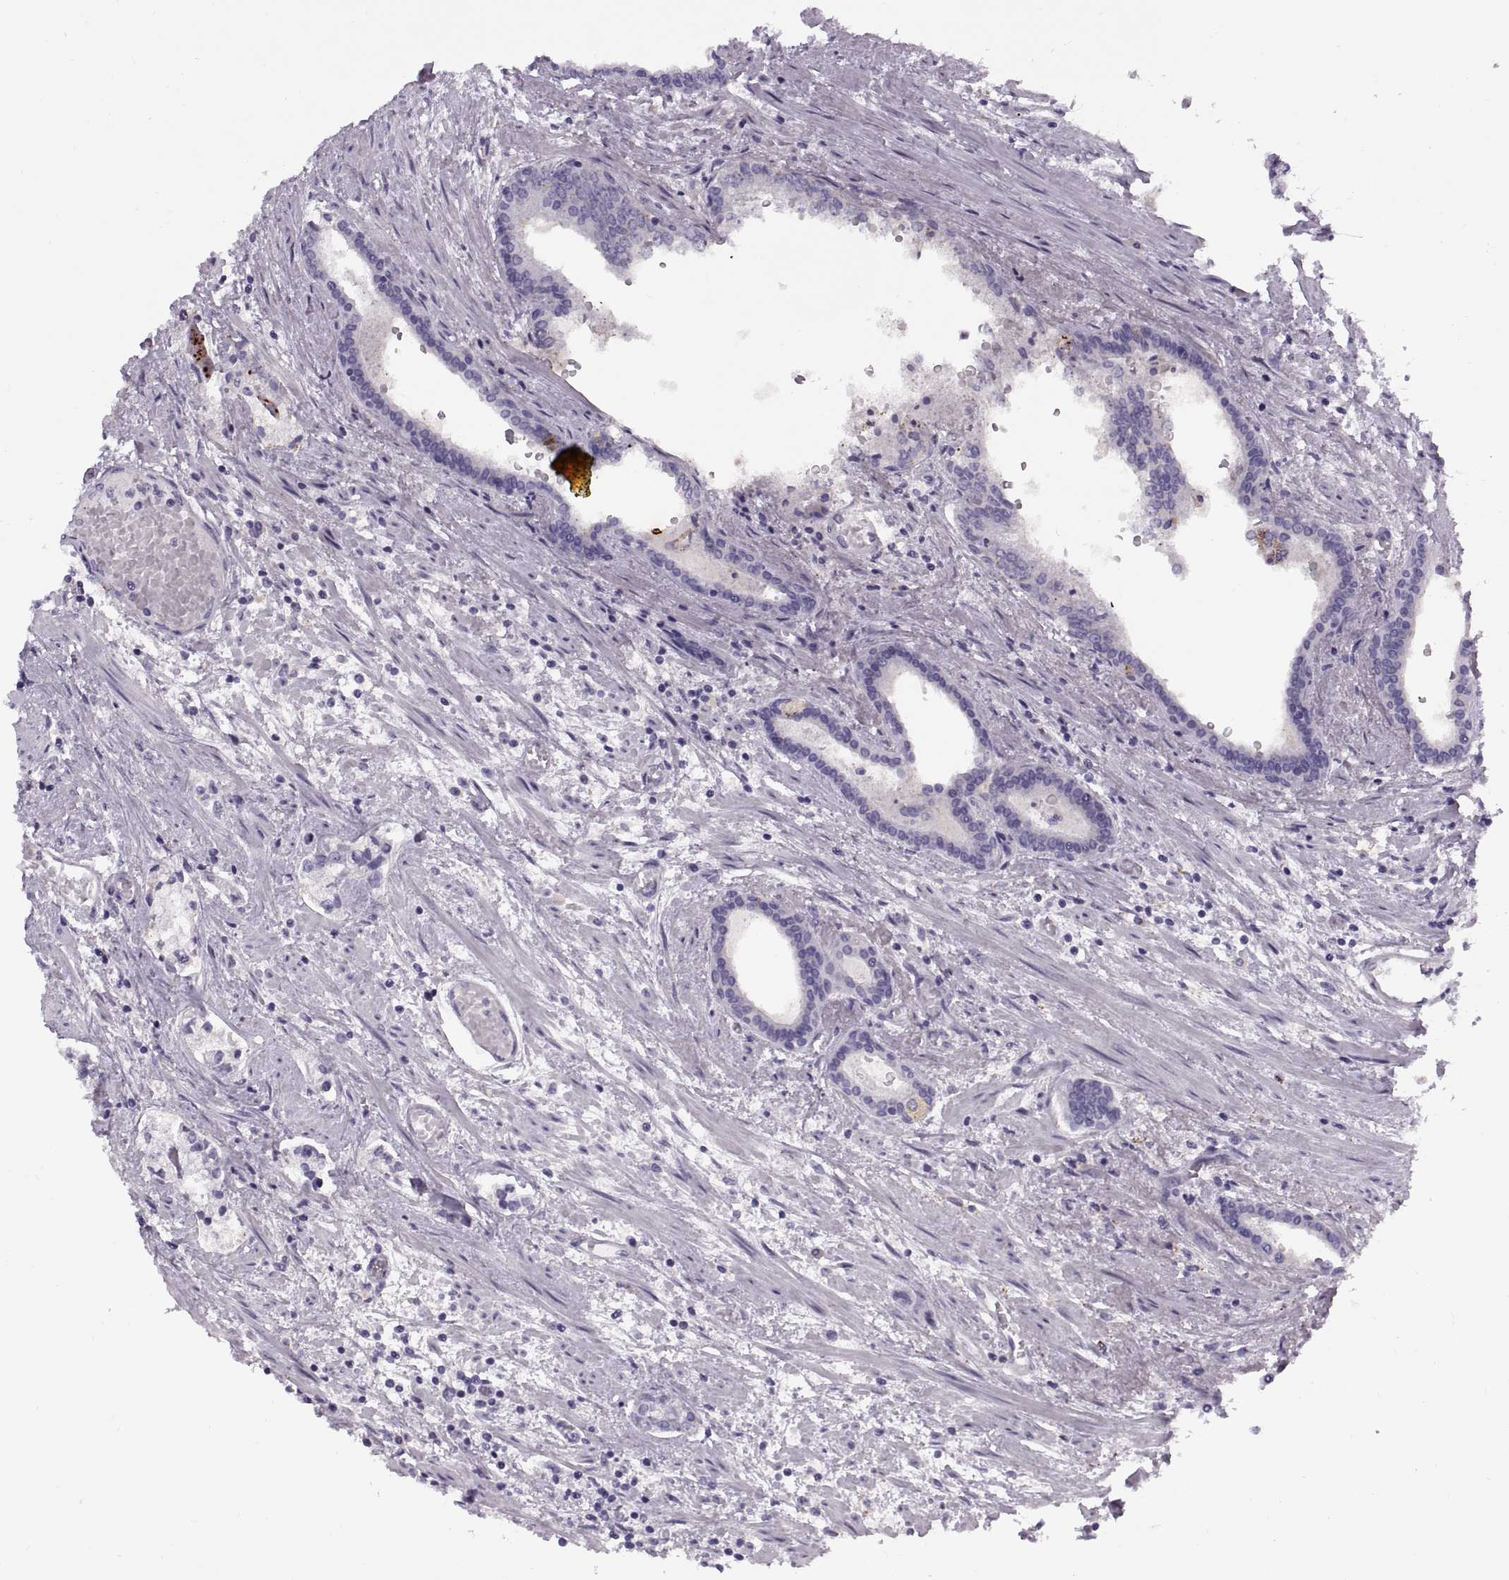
{"staining": {"intensity": "negative", "quantity": "none", "location": "none"}, "tissue": "prostate cancer", "cell_type": "Tumor cells", "image_type": "cancer", "snomed": [{"axis": "morphology", "description": "Adenocarcinoma, NOS"}, {"axis": "topography", "description": "Prostate"}], "caption": "Tumor cells are negative for protein expression in human prostate cancer (adenocarcinoma).", "gene": "CALCR", "patient": {"sex": "male", "age": 64}}